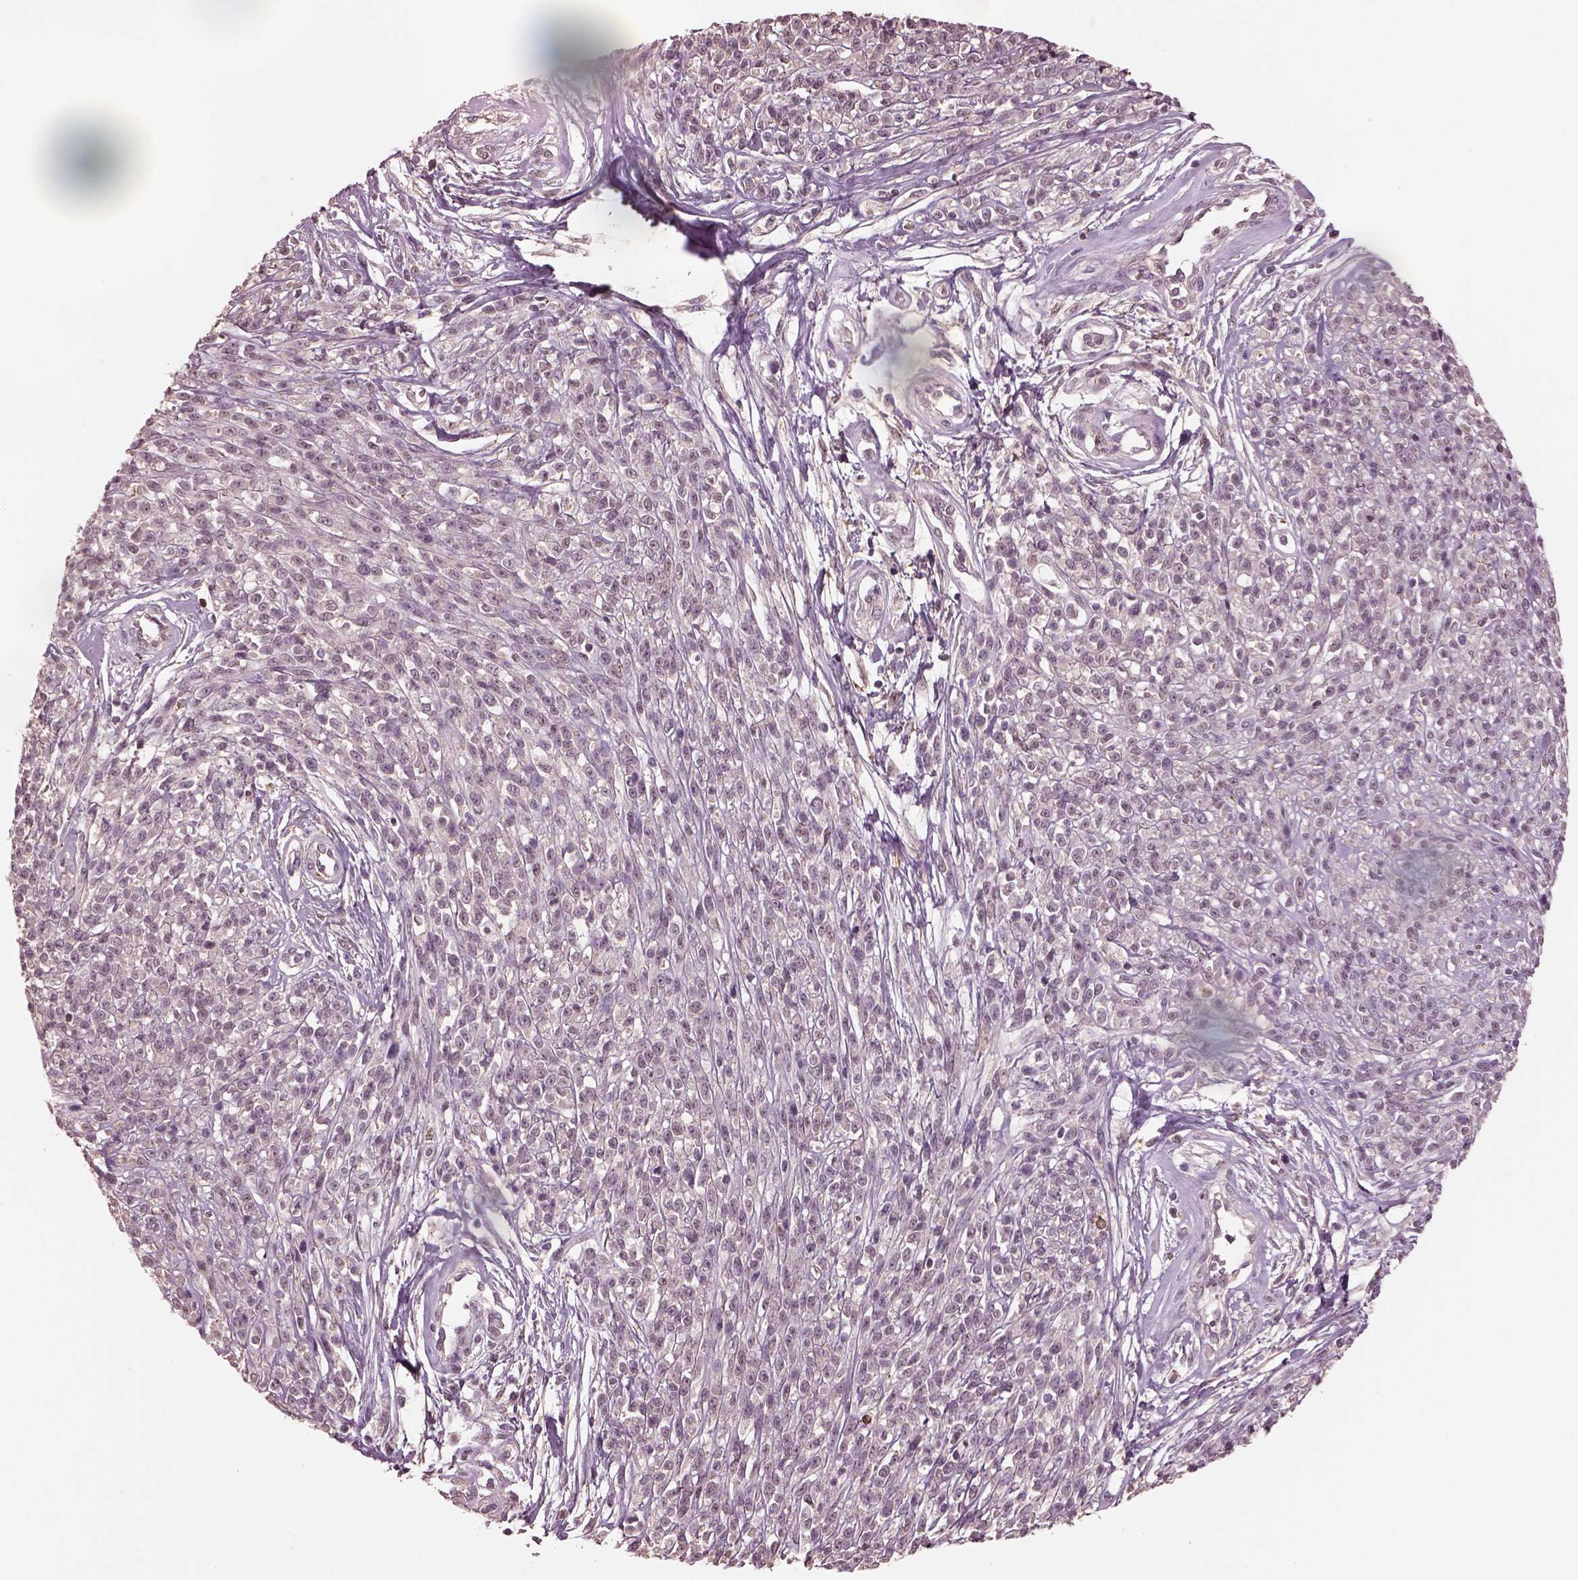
{"staining": {"intensity": "negative", "quantity": "none", "location": "none"}, "tissue": "melanoma", "cell_type": "Tumor cells", "image_type": "cancer", "snomed": [{"axis": "morphology", "description": "Malignant melanoma, NOS"}, {"axis": "topography", "description": "Skin"}, {"axis": "topography", "description": "Skin of trunk"}], "caption": "Histopathology image shows no significant protein expression in tumor cells of malignant melanoma.", "gene": "SRI", "patient": {"sex": "male", "age": 74}}